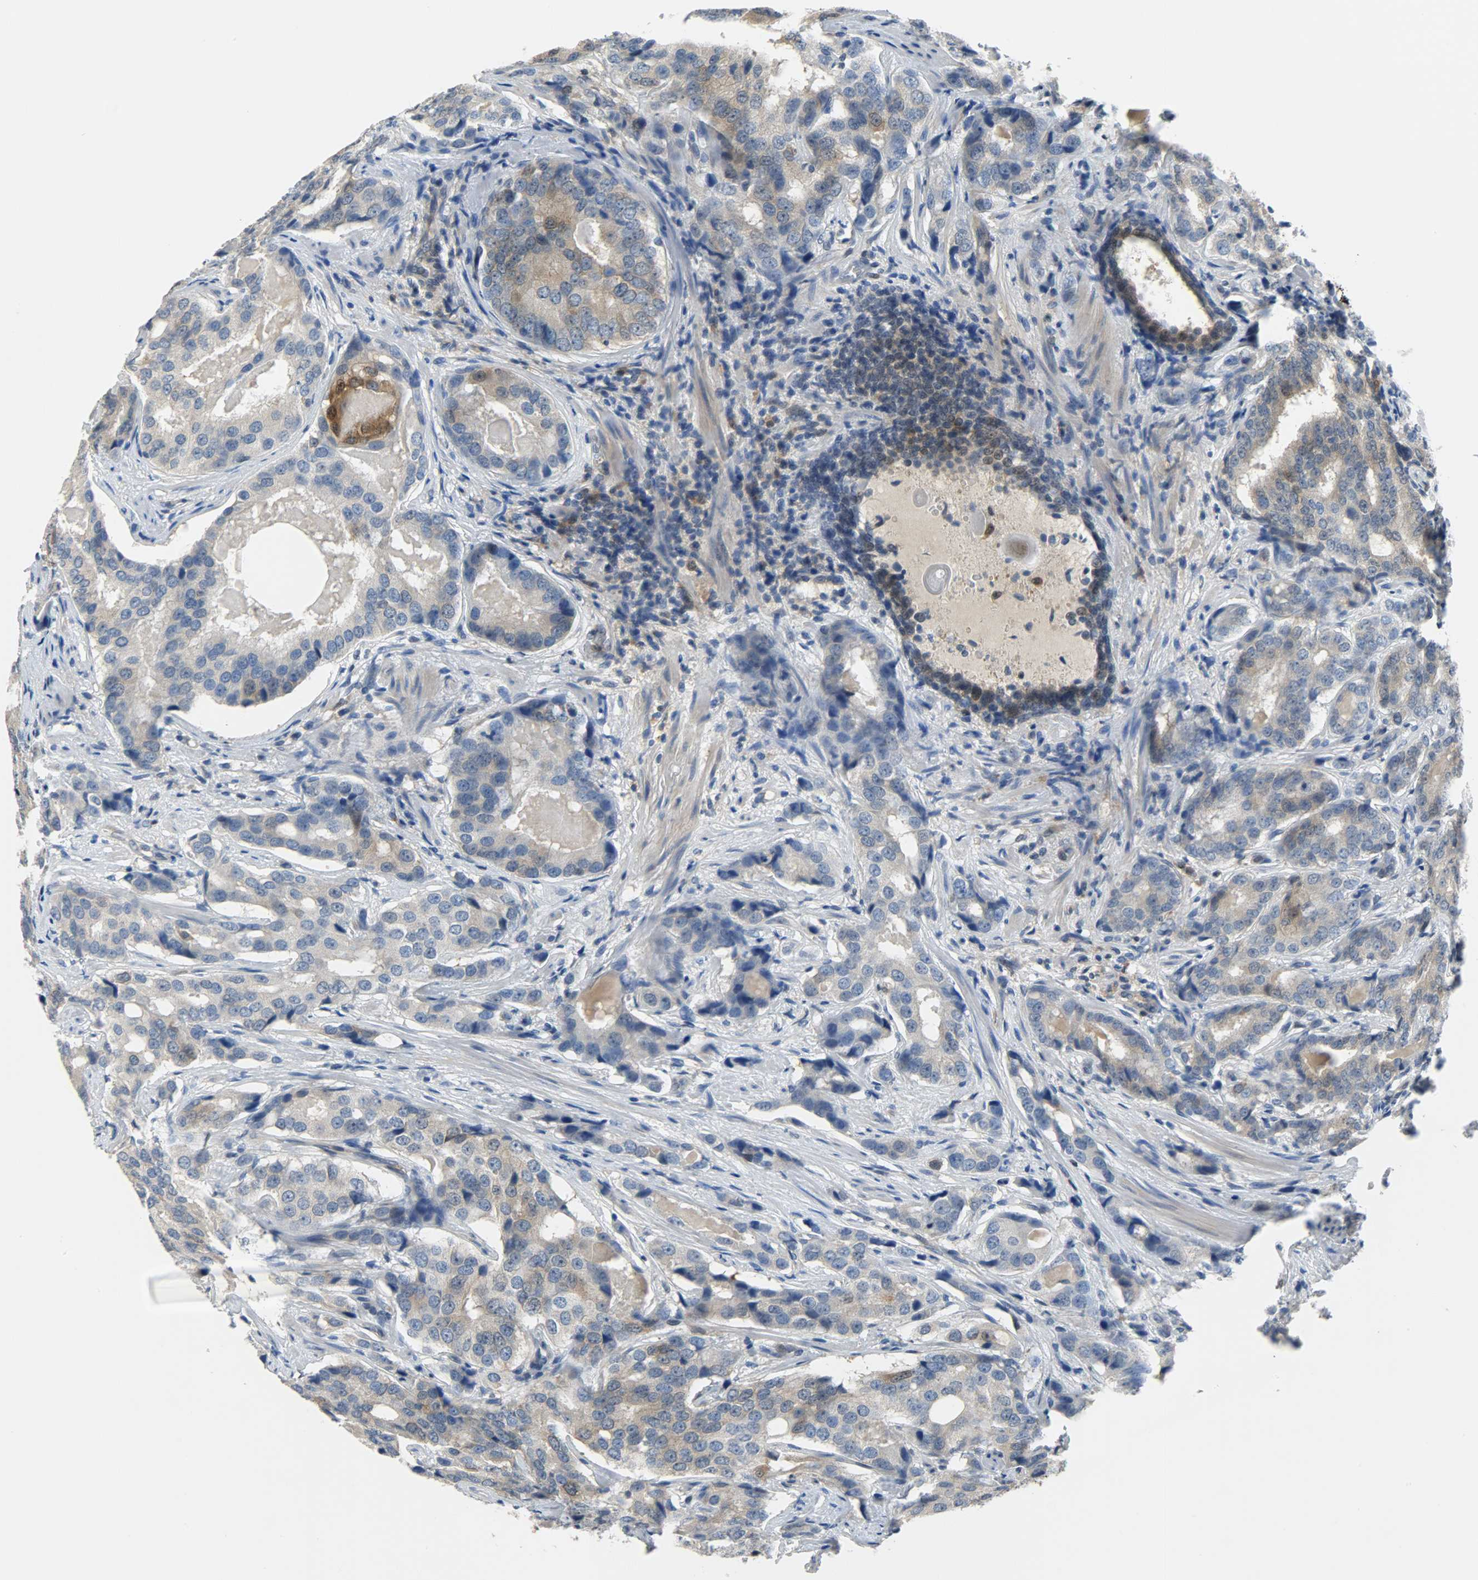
{"staining": {"intensity": "weak", "quantity": ">75%", "location": "cytoplasmic/membranous"}, "tissue": "prostate cancer", "cell_type": "Tumor cells", "image_type": "cancer", "snomed": [{"axis": "morphology", "description": "Adenocarcinoma, High grade"}, {"axis": "topography", "description": "Prostate"}], "caption": "Human prostate adenocarcinoma (high-grade) stained with a brown dye demonstrates weak cytoplasmic/membranous positive positivity in about >75% of tumor cells.", "gene": "EIF4EBP1", "patient": {"sex": "male", "age": 58}}